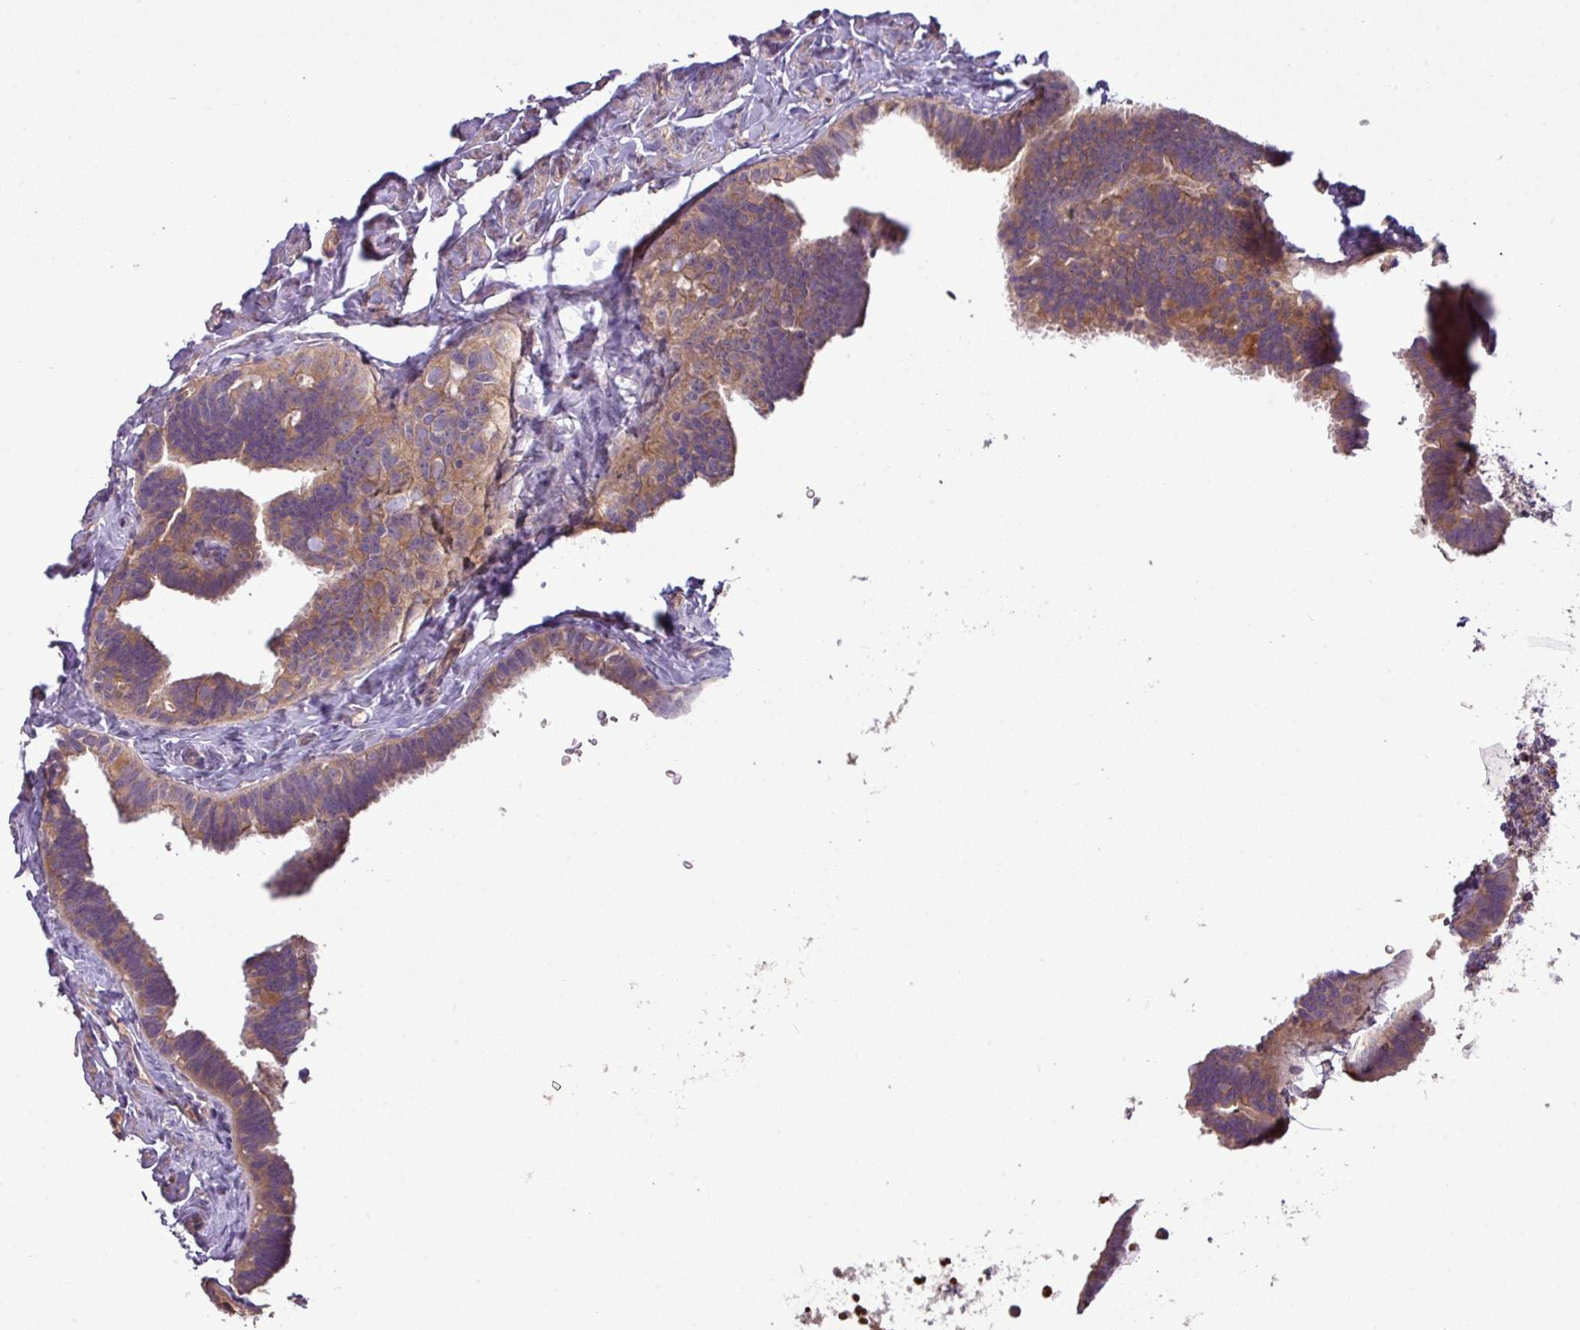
{"staining": {"intensity": "moderate", "quantity": ">75%", "location": "cytoplasmic/membranous"}, "tissue": "fallopian tube", "cell_type": "Glandular cells", "image_type": "normal", "snomed": [{"axis": "morphology", "description": "Normal tissue, NOS"}, {"axis": "topography", "description": "Fallopian tube"}], "caption": "Immunohistochemistry (IHC) of benign fallopian tube shows medium levels of moderate cytoplasmic/membranous expression in about >75% of glandular cells. The staining was performed using DAB to visualize the protein expression in brown, while the nuclei were stained in blue with hematoxylin (Magnification: 20x).", "gene": "PAPLN", "patient": {"sex": "female", "age": 65}}